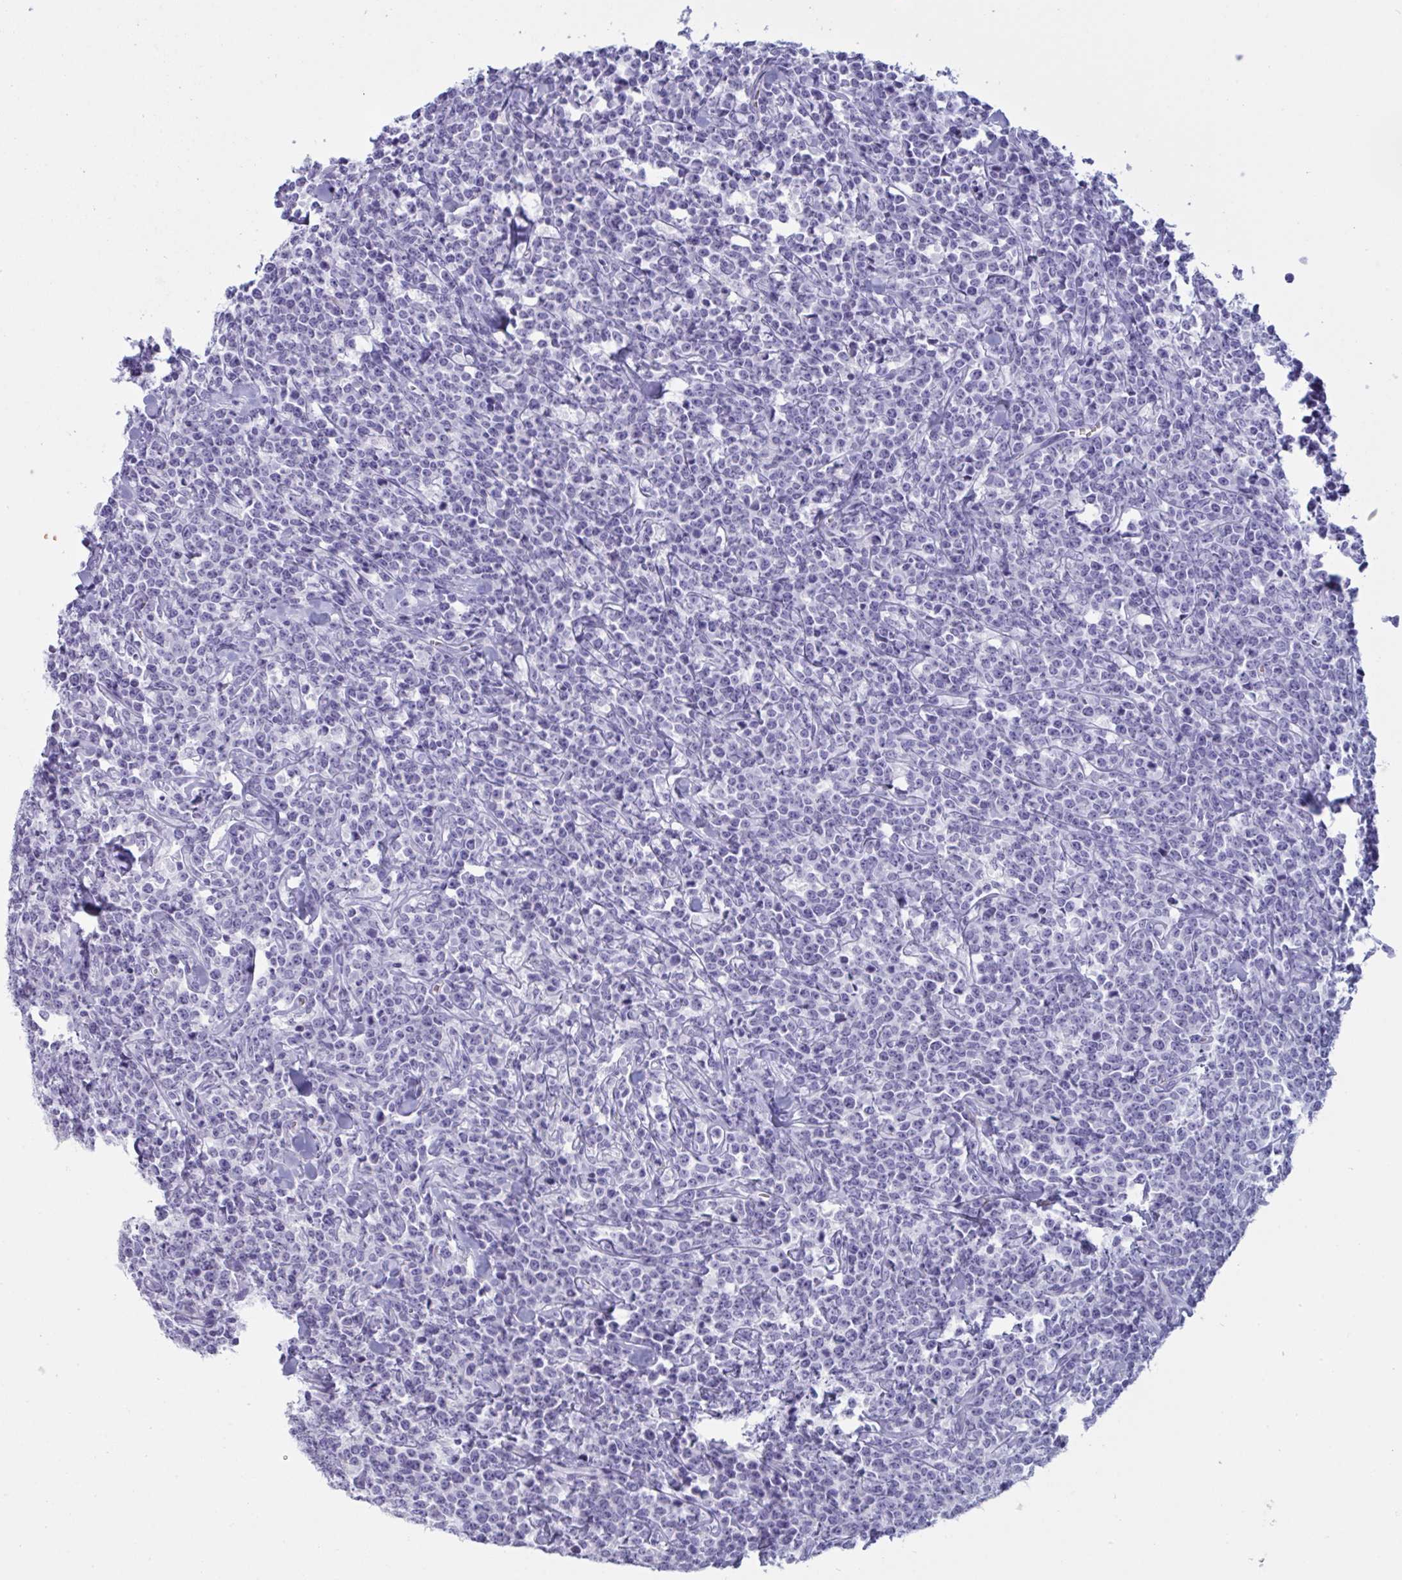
{"staining": {"intensity": "negative", "quantity": "none", "location": "none"}, "tissue": "lymphoma", "cell_type": "Tumor cells", "image_type": "cancer", "snomed": [{"axis": "morphology", "description": "Malignant lymphoma, non-Hodgkin's type, High grade"}, {"axis": "topography", "description": "Small intestine"}], "caption": "Immunohistochemical staining of human lymphoma shows no significant positivity in tumor cells.", "gene": "SLC2A1", "patient": {"sex": "female", "age": 56}}